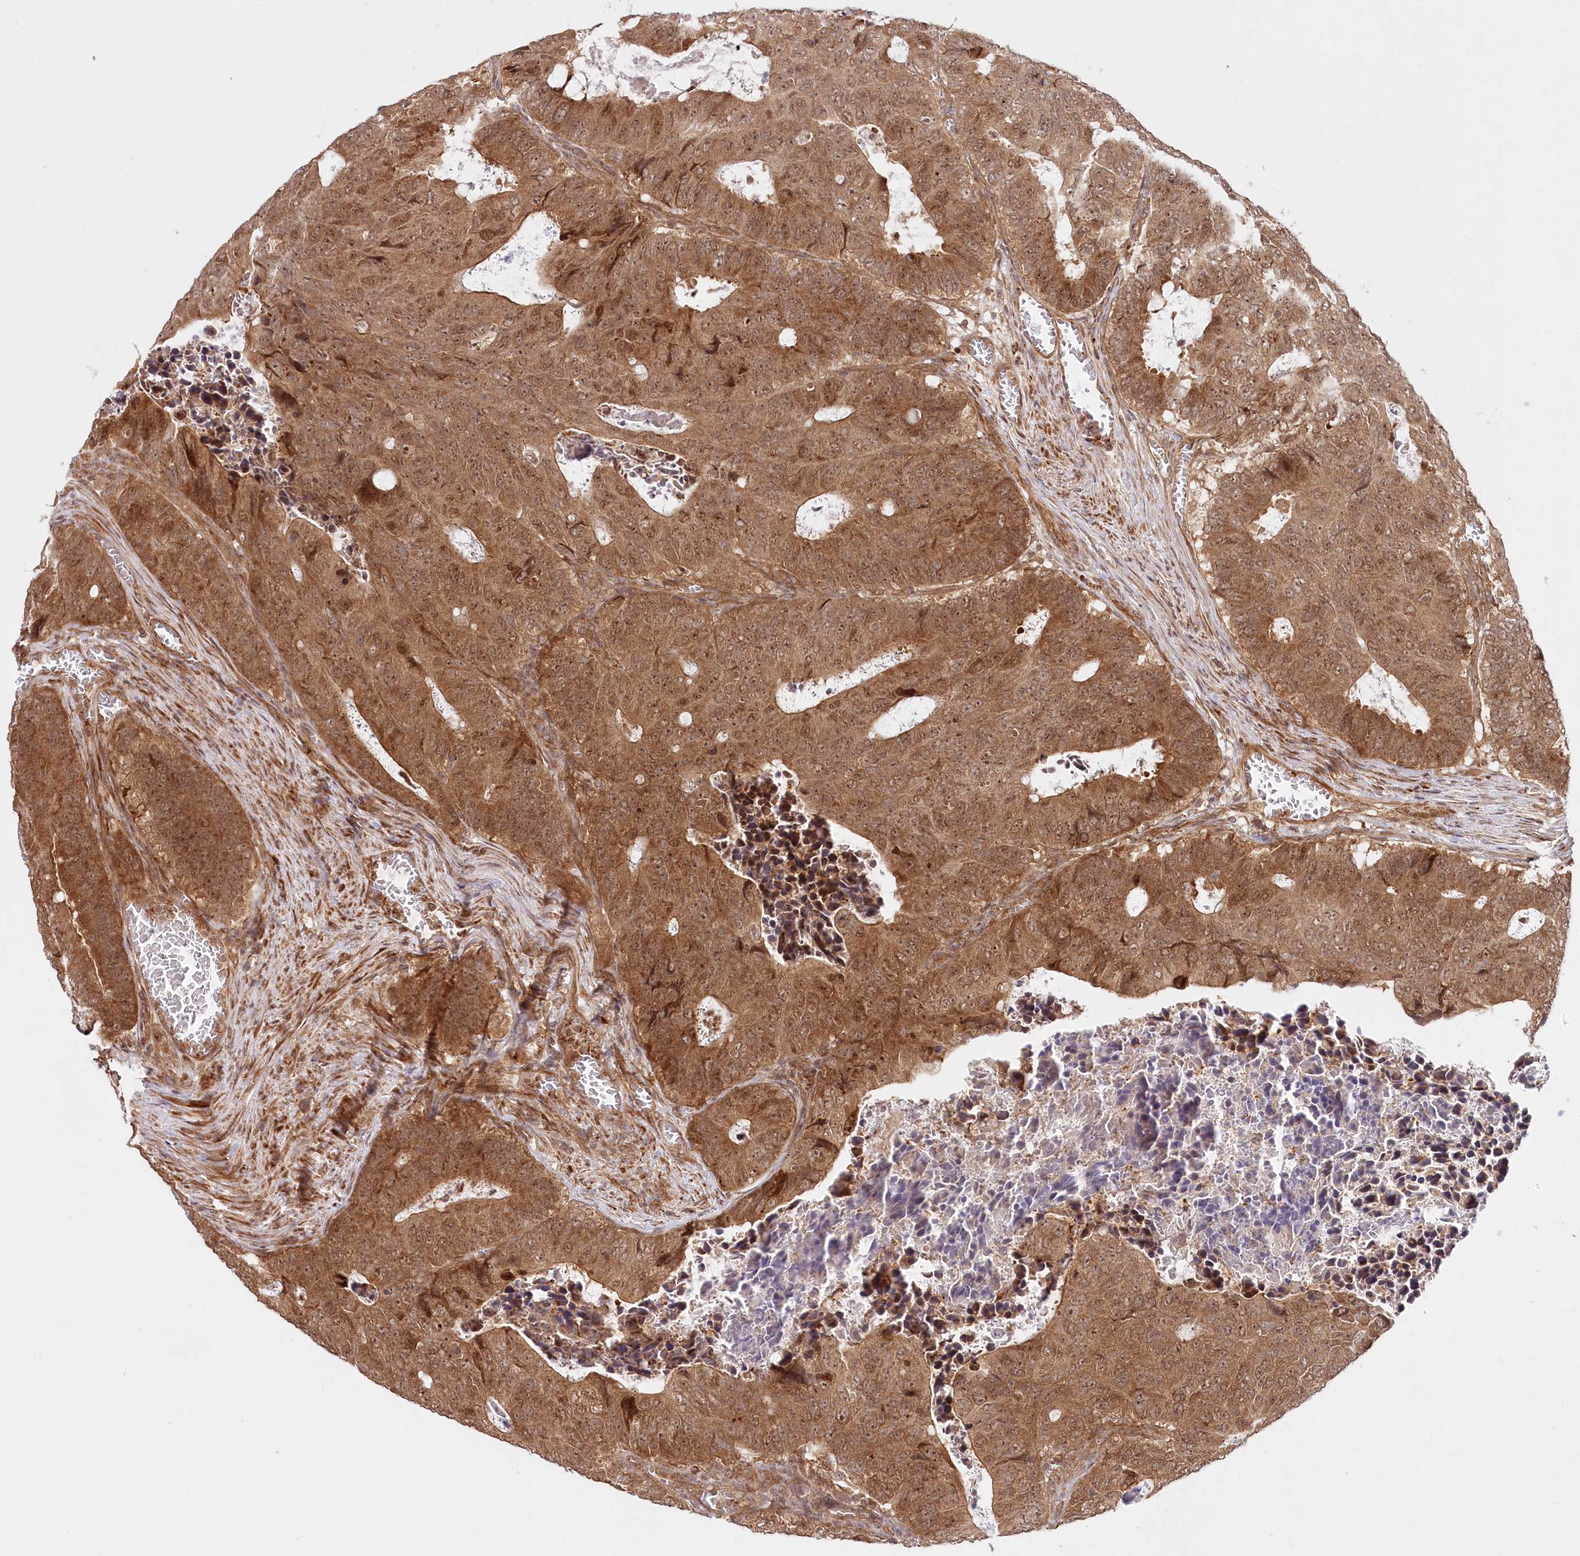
{"staining": {"intensity": "moderate", "quantity": ">75%", "location": "cytoplasmic/membranous,nuclear"}, "tissue": "colorectal cancer", "cell_type": "Tumor cells", "image_type": "cancer", "snomed": [{"axis": "morphology", "description": "Adenocarcinoma, NOS"}, {"axis": "topography", "description": "Colon"}], "caption": "Tumor cells display medium levels of moderate cytoplasmic/membranous and nuclear expression in about >75% of cells in colorectal adenocarcinoma.", "gene": "CEP70", "patient": {"sex": "male", "age": 87}}